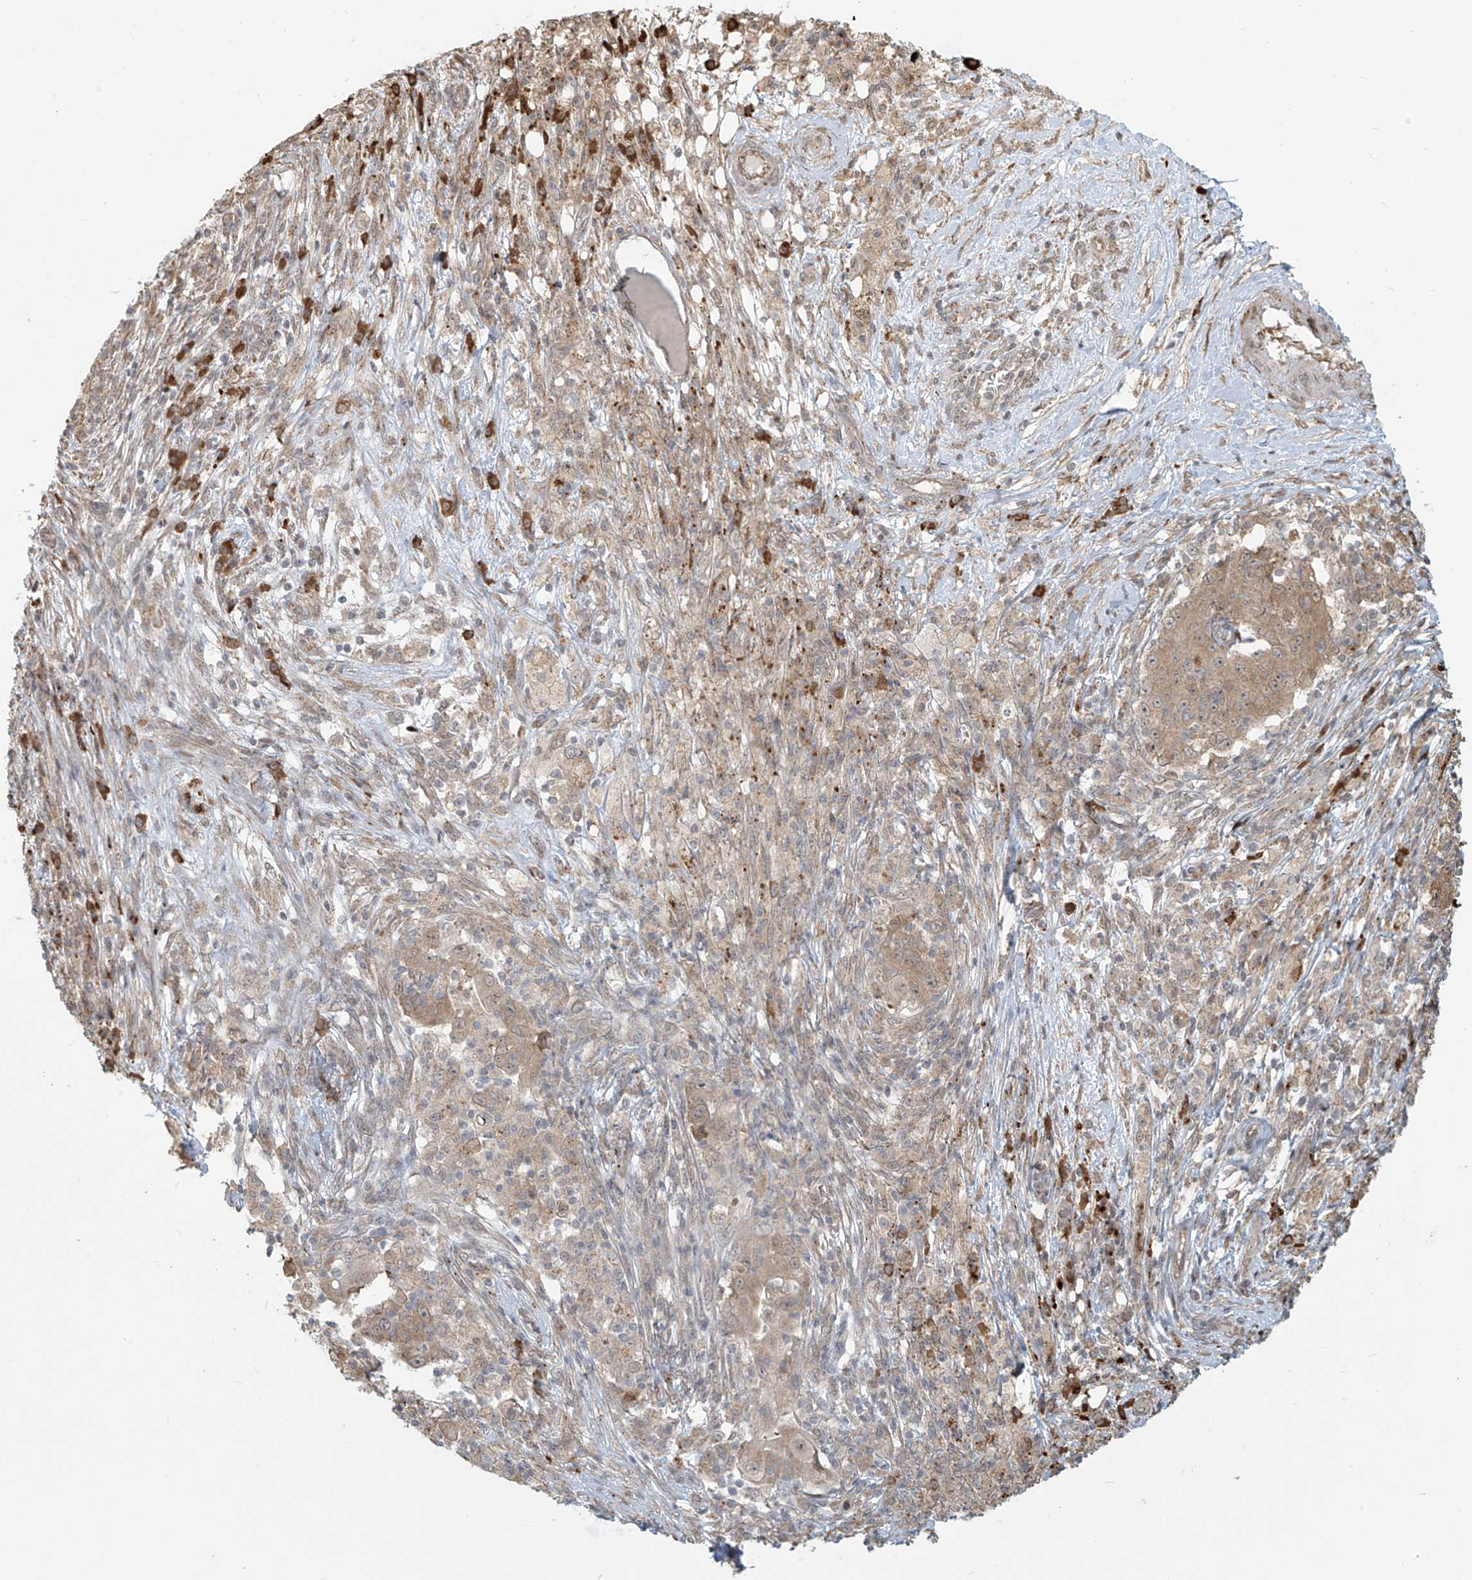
{"staining": {"intensity": "weak", "quantity": ">75%", "location": "cytoplasmic/membranous"}, "tissue": "ovarian cancer", "cell_type": "Tumor cells", "image_type": "cancer", "snomed": [{"axis": "morphology", "description": "Carcinoma, endometroid"}, {"axis": "topography", "description": "Ovary"}], "caption": "A brown stain shows weak cytoplasmic/membranous staining of a protein in ovarian cancer tumor cells.", "gene": "PLEKHM3", "patient": {"sex": "female", "age": 42}}